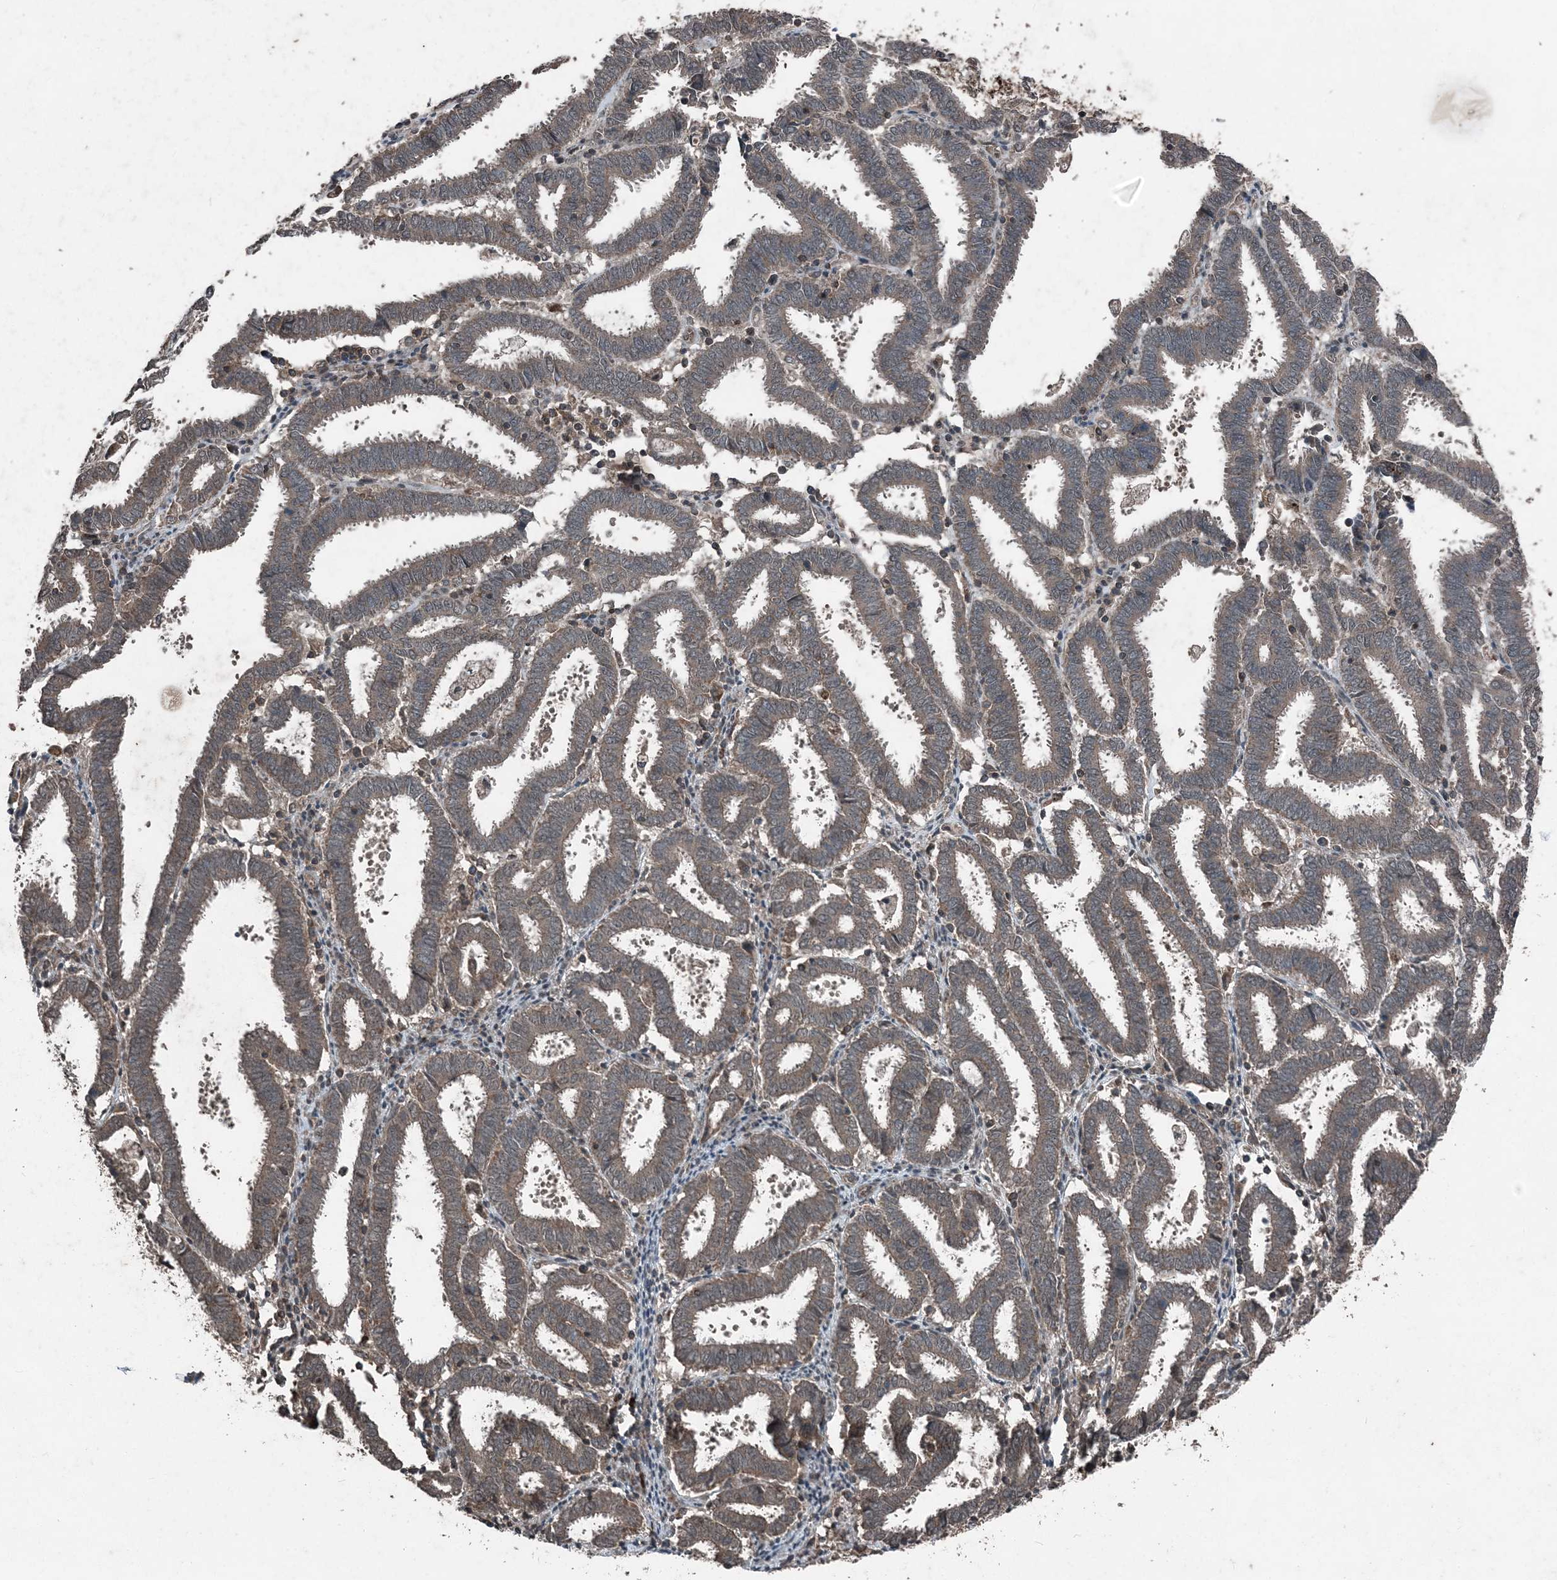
{"staining": {"intensity": "weak", "quantity": ">75%", "location": "cytoplasmic/membranous"}, "tissue": "endometrial cancer", "cell_type": "Tumor cells", "image_type": "cancer", "snomed": [{"axis": "morphology", "description": "Adenocarcinoma, NOS"}, {"axis": "topography", "description": "Uterus"}], "caption": "A micrograph of human adenocarcinoma (endometrial) stained for a protein shows weak cytoplasmic/membranous brown staining in tumor cells. The protein is stained brown, and the nuclei are stained in blue (DAB IHC with brightfield microscopy, high magnification).", "gene": "CFL1", "patient": {"sex": "female", "age": 83}}